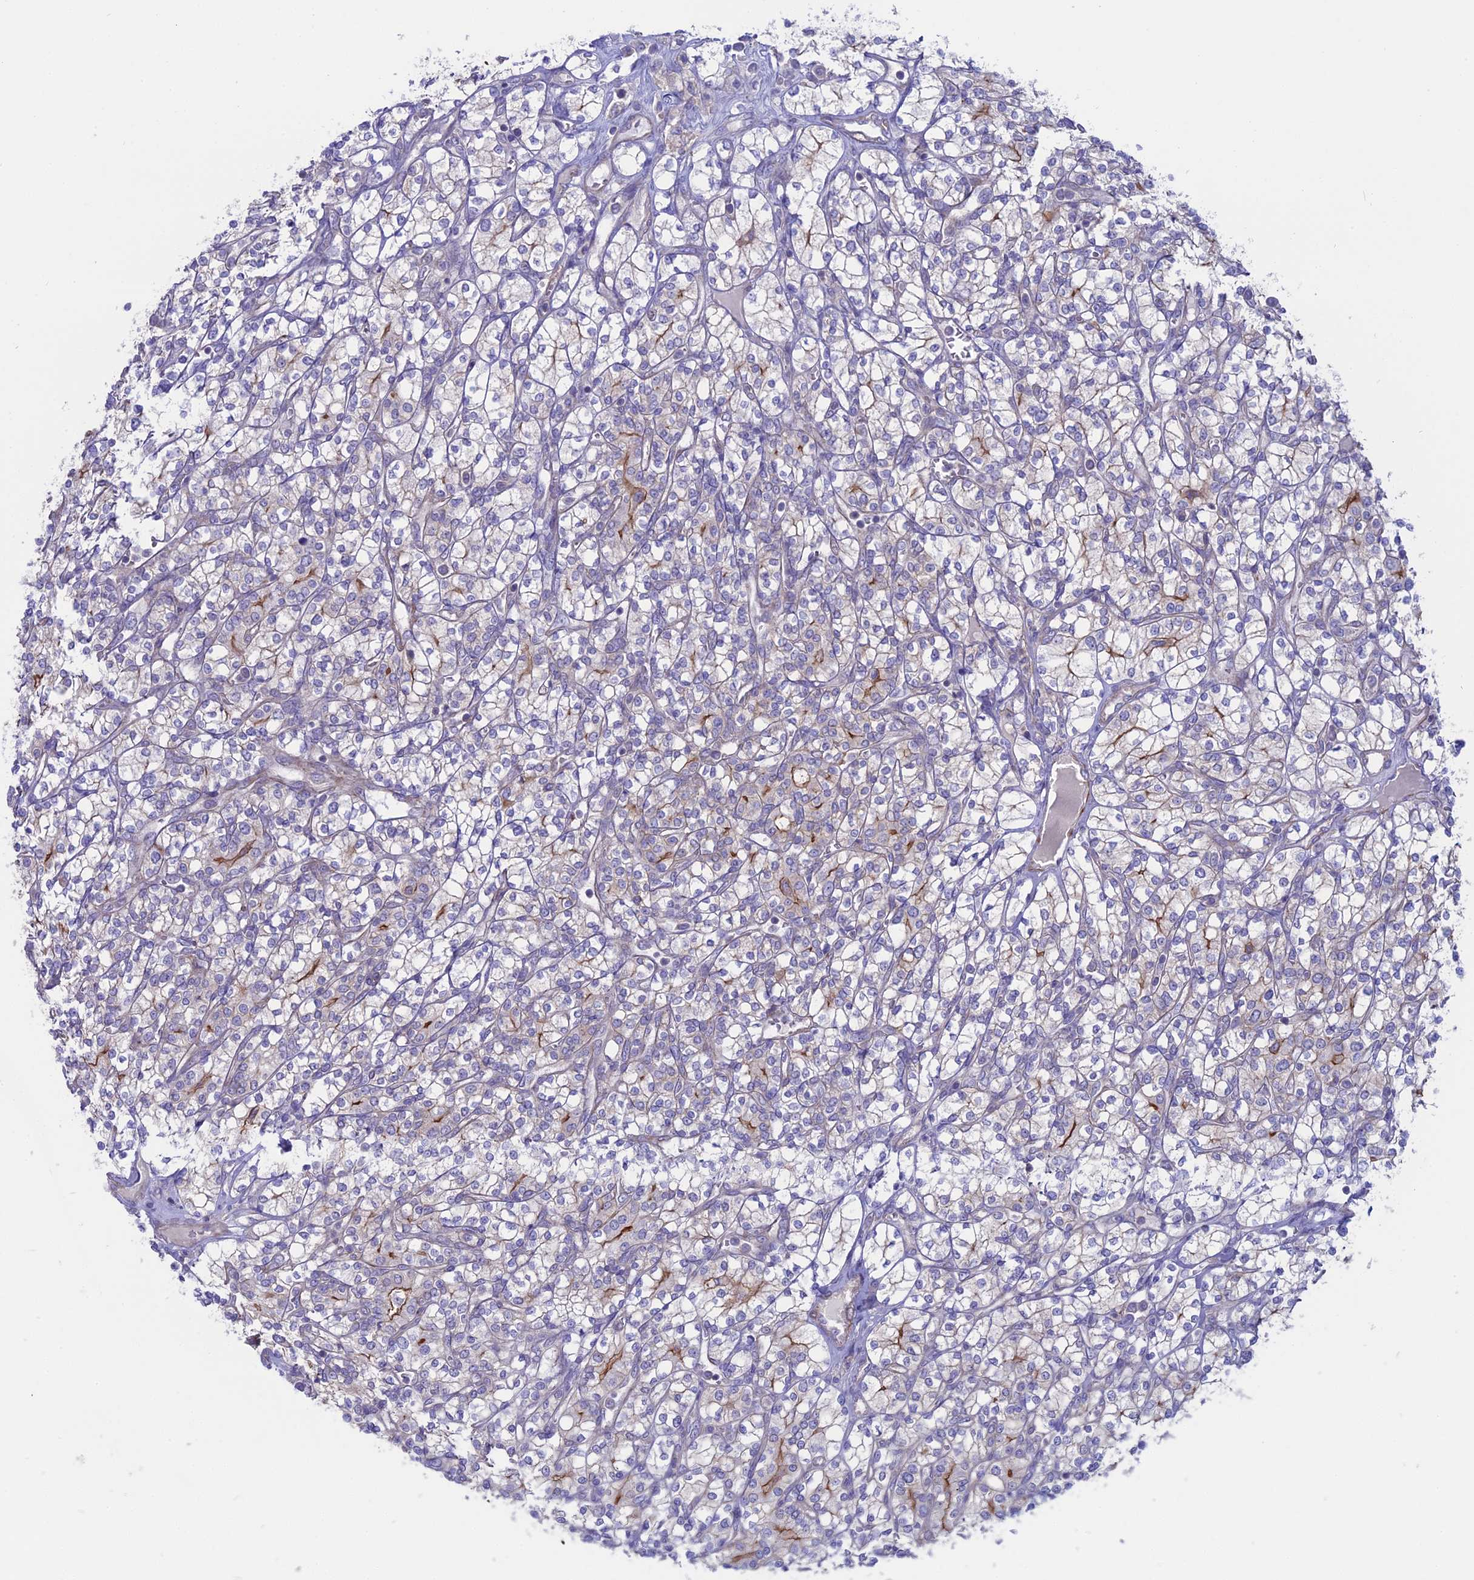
{"staining": {"intensity": "strong", "quantity": "<25%", "location": "cytoplasmic/membranous"}, "tissue": "renal cancer", "cell_type": "Tumor cells", "image_type": "cancer", "snomed": [{"axis": "morphology", "description": "Adenocarcinoma, NOS"}, {"axis": "topography", "description": "Kidney"}], "caption": "Strong cytoplasmic/membranous expression is appreciated in about <25% of tumor cells in renal adenocarcinoma. (DAB IHC, brown staining for protein, blue staining for nuclei).", "gene": "MYO5B", "patient": {"sex": "male", "age": 77}}